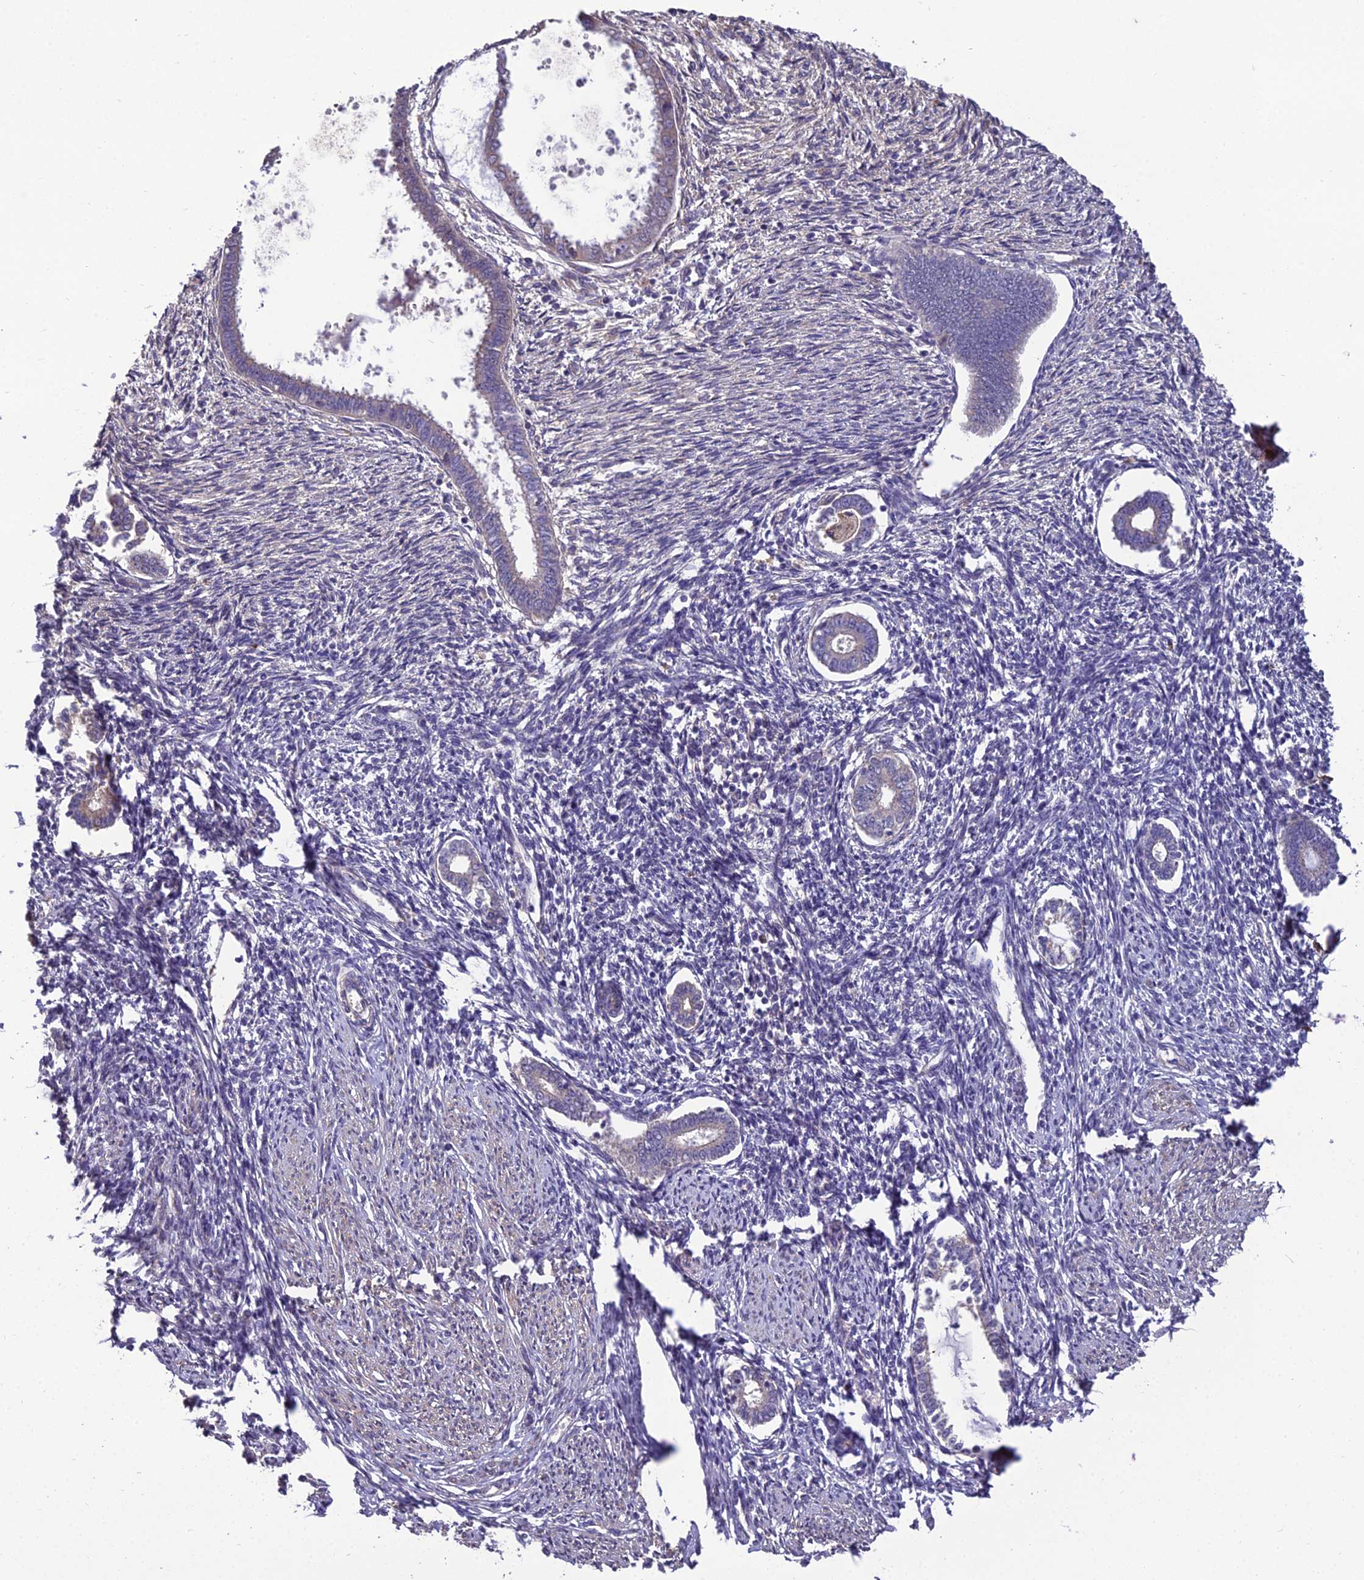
{"staining": {"intensity": "negative", "quantity": "none", "location": "none"}, "tissue": "endometrium", "cell_type": "Cells in endometrial stroma", "image_type": "normal", "snomed": [{"axis": "morphology", "description": "Normal tissue, NOS"}, {"axis": "topography", "description": "Endometrium"}], "caption": "Endometrium was stained to show a protein in brown. There is no significant expression in cells in endometrial stroma. (DAB (3,3'-diaminobenzidine) immunohistochemistry (IHC) with hematoxylin counter stain).", "gene": "CENPL", "patient": {"sex": "female", "age": 56}}